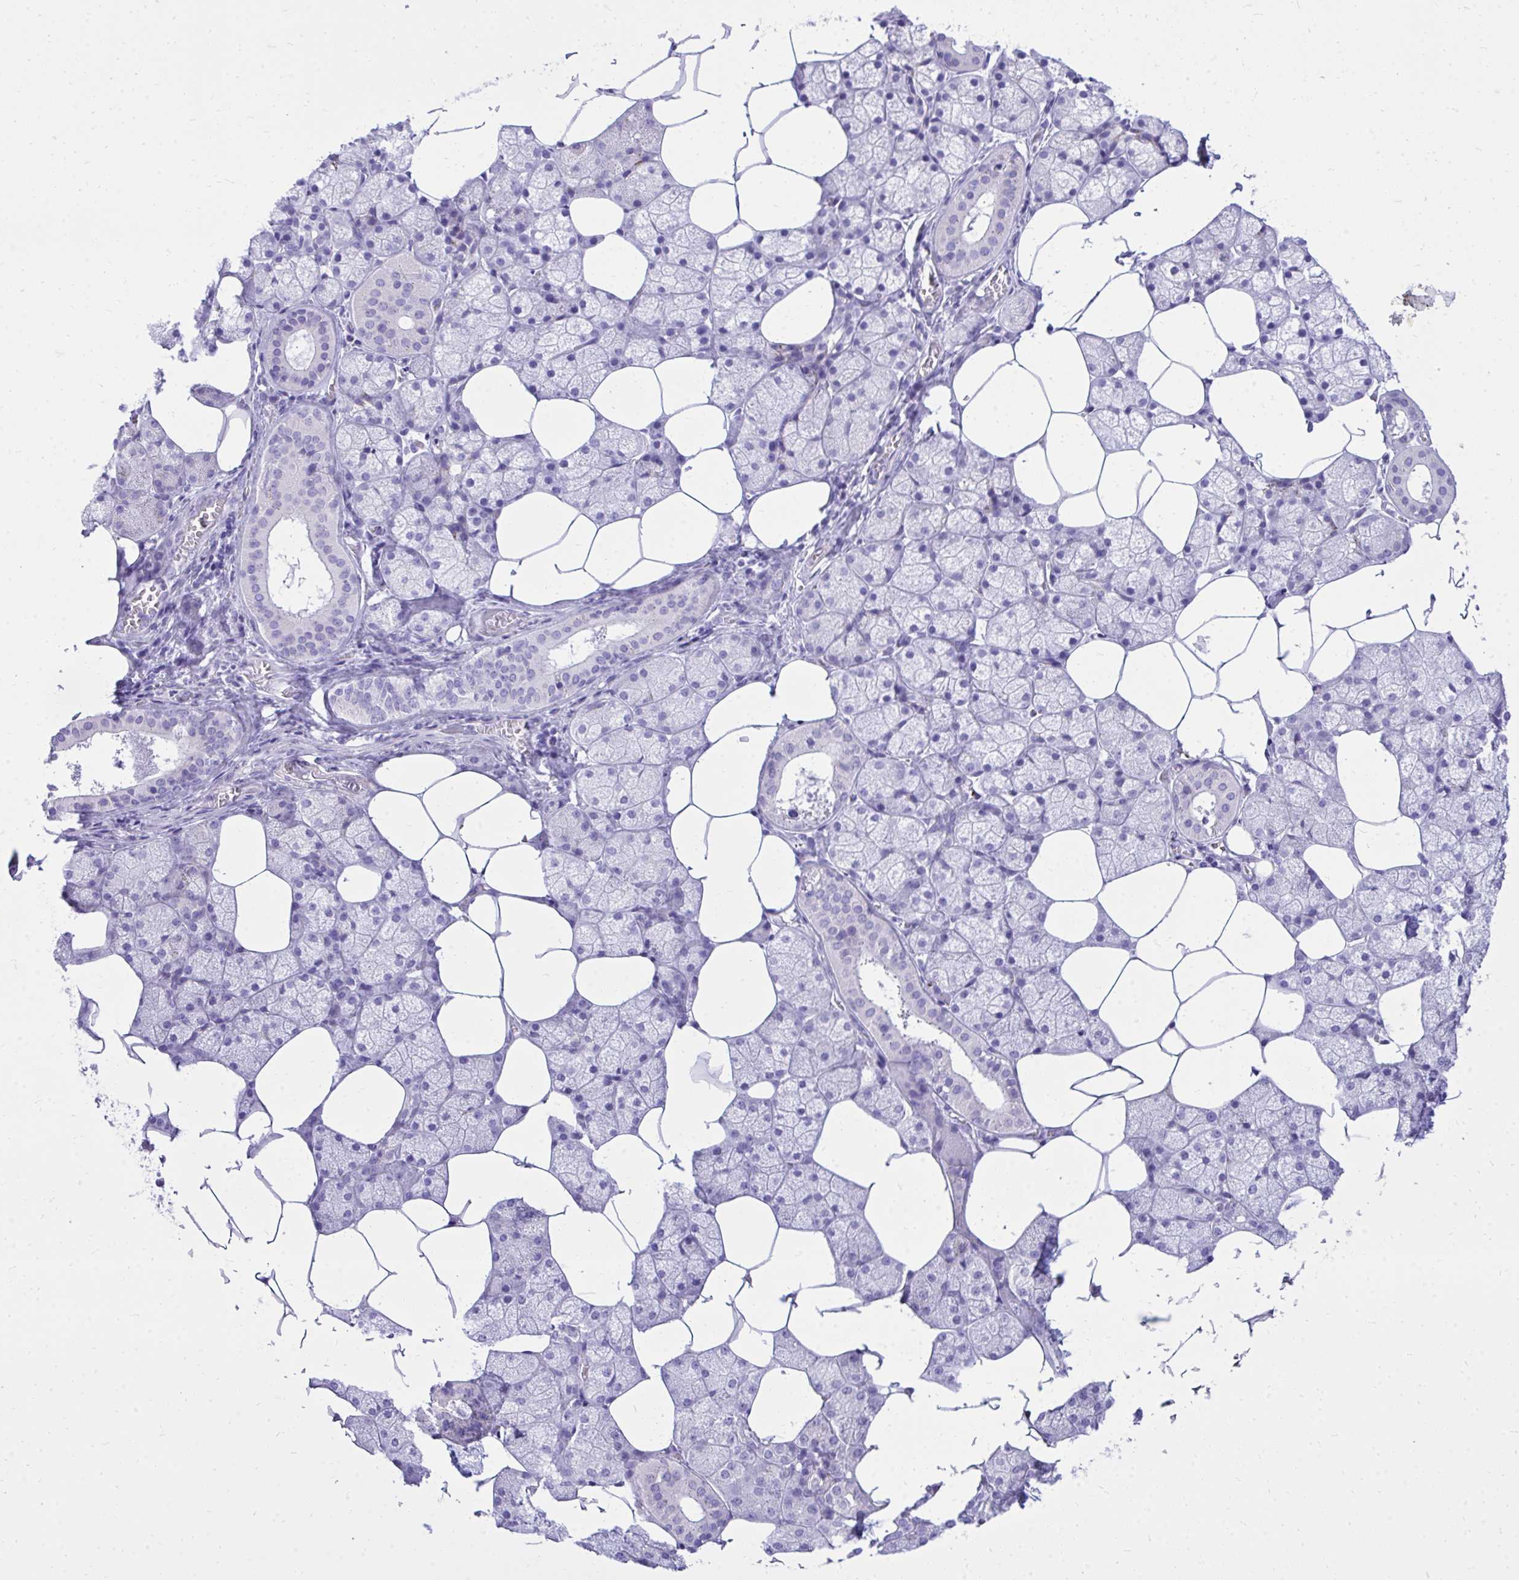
{"staining": {"intensity": "negative", "quantity": "none", "location": "none"}, "tissue": "salivary gland", "cell_type": "Glandular cells", "image_type": "normal", "snomed": [{"axis": "morphology", "description": "Normal tissue, NOS"}, {"axis": "topography", "description": "Salivary gland"}], "caption": "A micrograph of human salivary gland is negative for staining in glandular cells. (IHC, brightfield microscopy, high magnification).", "gene": "ANKDD1B", "patient": {"sex": "female", "age": 43}}